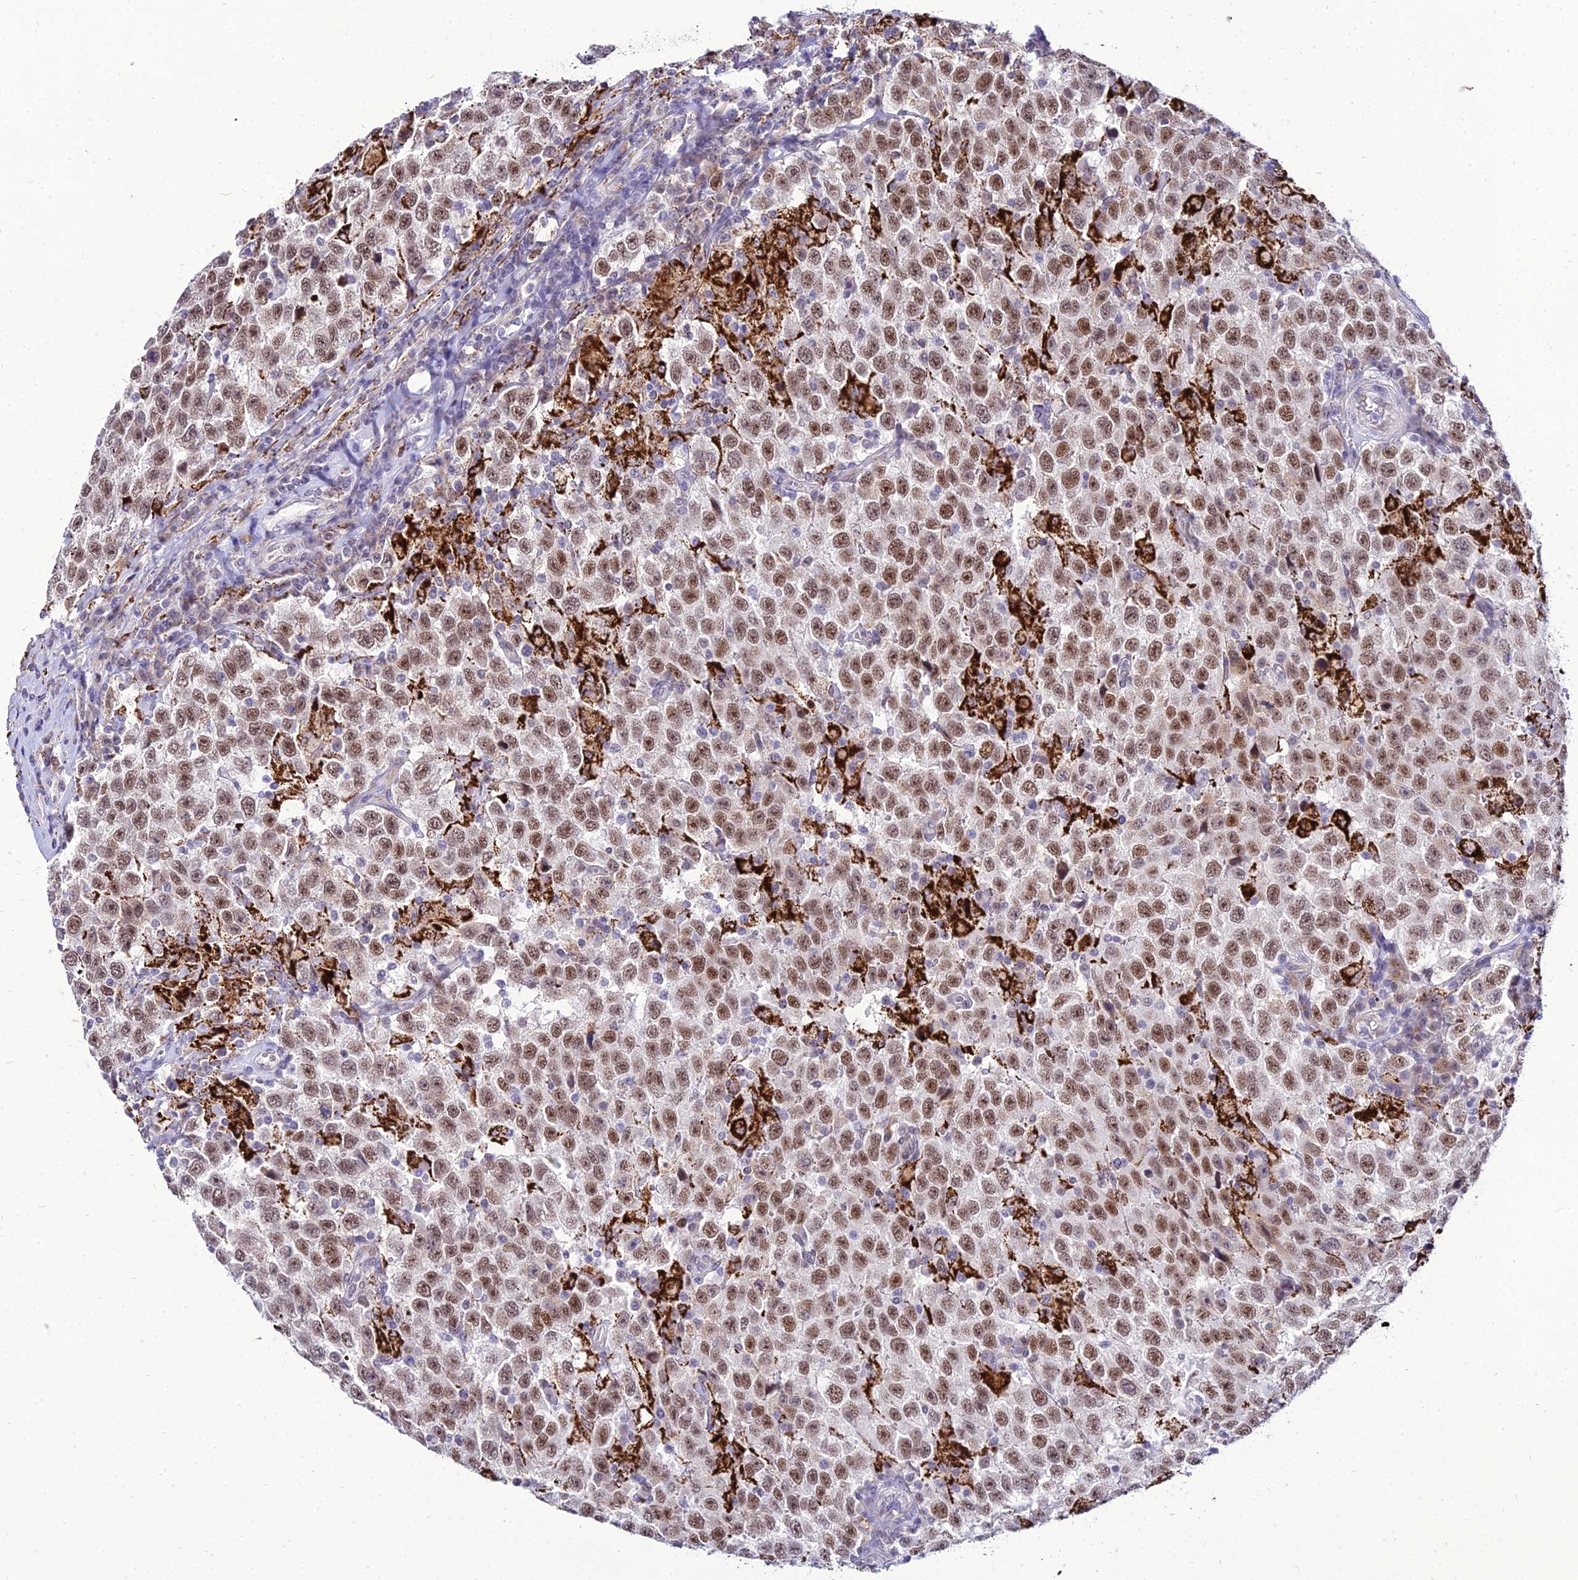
{"staining": {"intensity": "moderate", "quantity": ">75%", "location": "nuclear"}, "tissue": "testis cancer", "cell_type": "Tumor cells", "image_type": "cancer", "snomed": [{"axis": "morphology", "description": "Seminoma, NOS"}, {"axis": "topography", "description": "Testis"}], "caption": "Human seminoma (testis) stained with a protein marker shows moderate staining in tumor cells.", "gene": "C6orf163", "patient": {"sex": "male", "age": 41}}